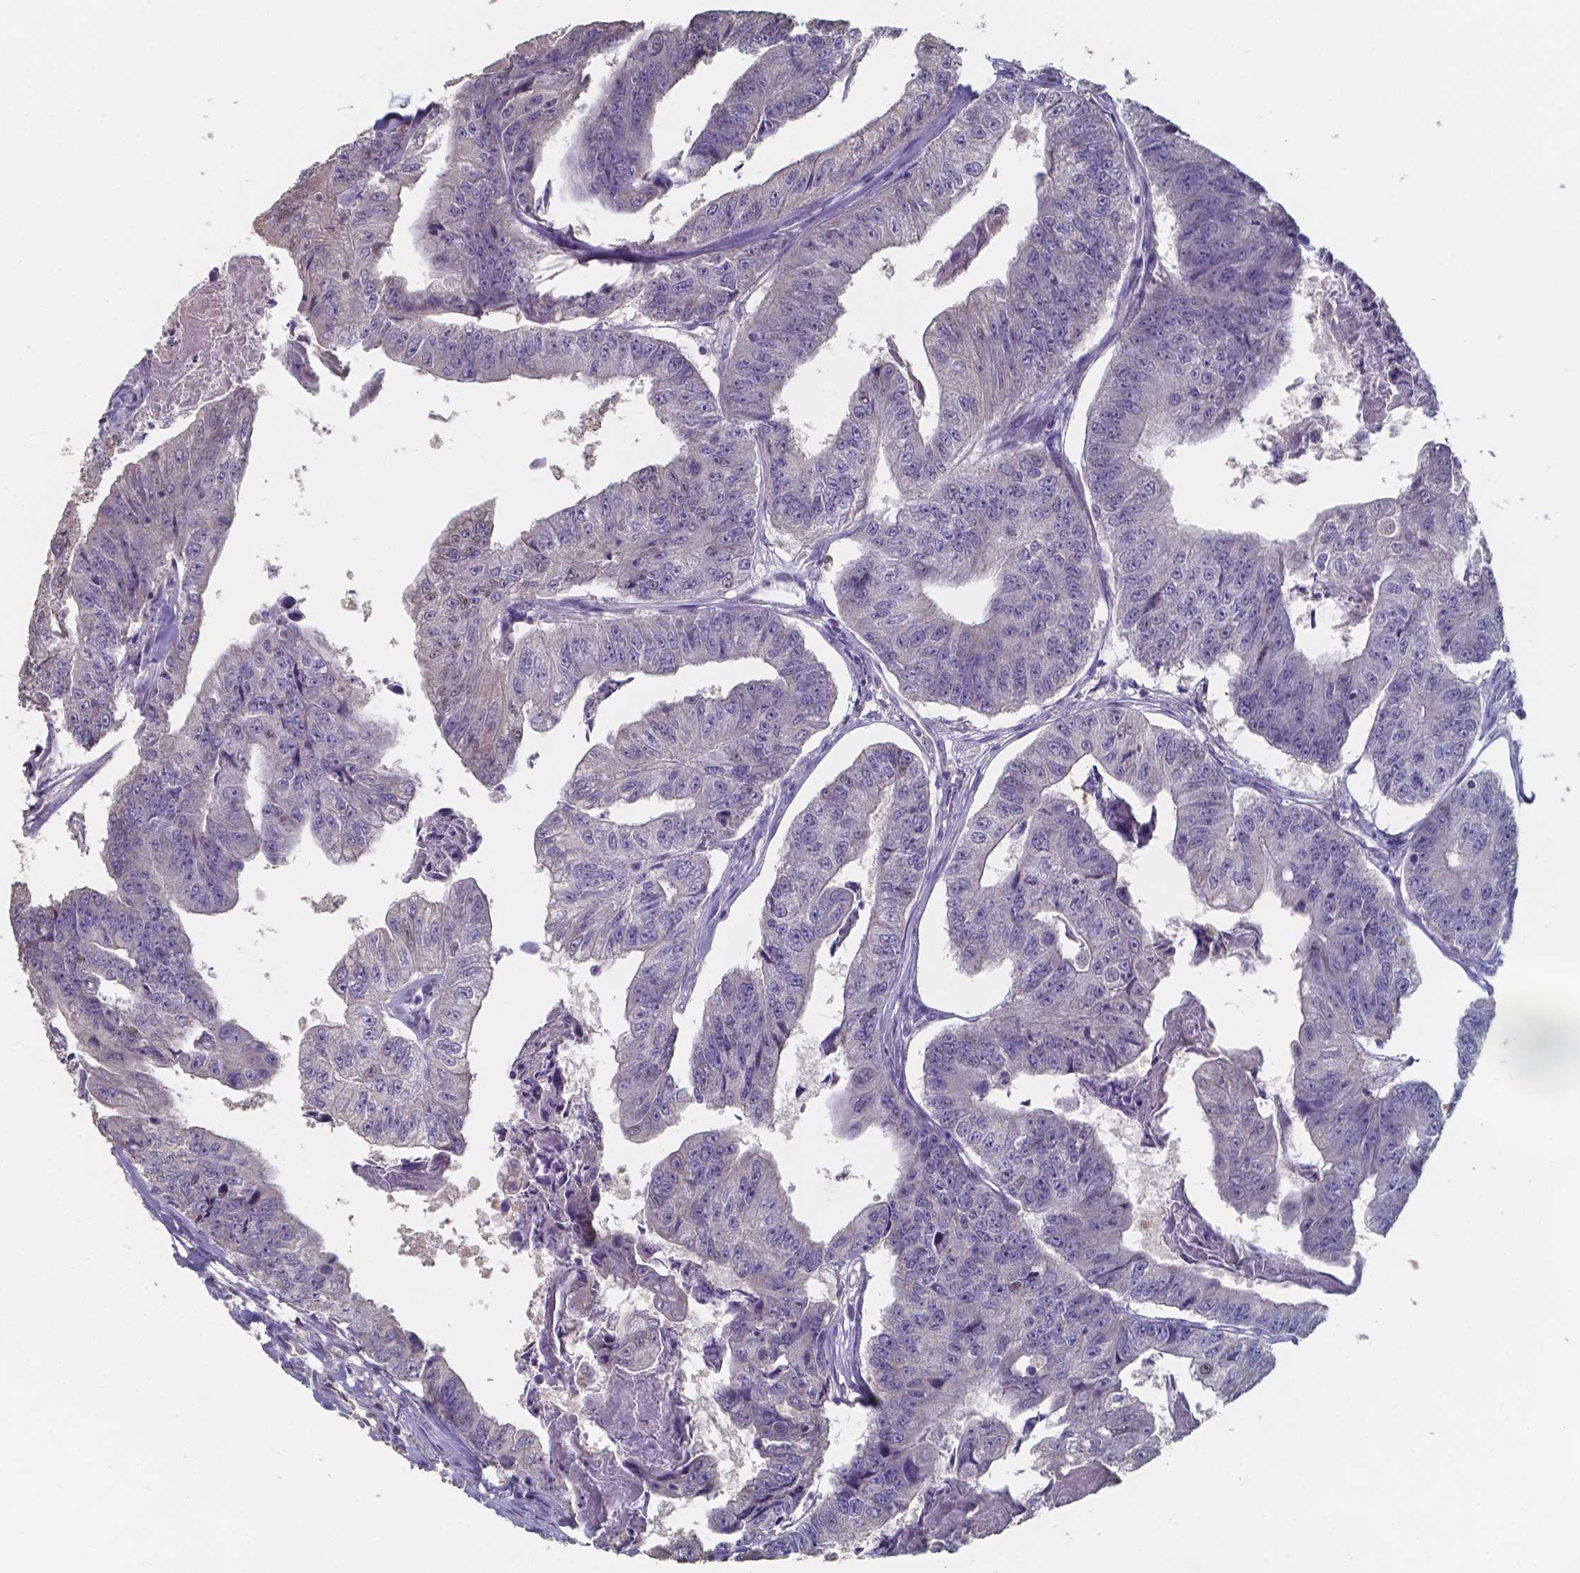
{"staining": {"intensity": "negative", "quantity": "none", "location": "none"}, "tissue": "colorectal cancer", "cell_type": "Tumor cells", "image_type": "cancer", "snomed": [{"axis": "morphology", "description": "Adenocarcinoma, NOS"}, {"axis": "topography", "description": "Colon"}], "caption": "The IHC histopathology image has no significant positivity in tumor cells of adenocarcinoma (colorectal) tissue.", "gene": "FOXJ1", "patient": {"sex": "female", "age": 67}}